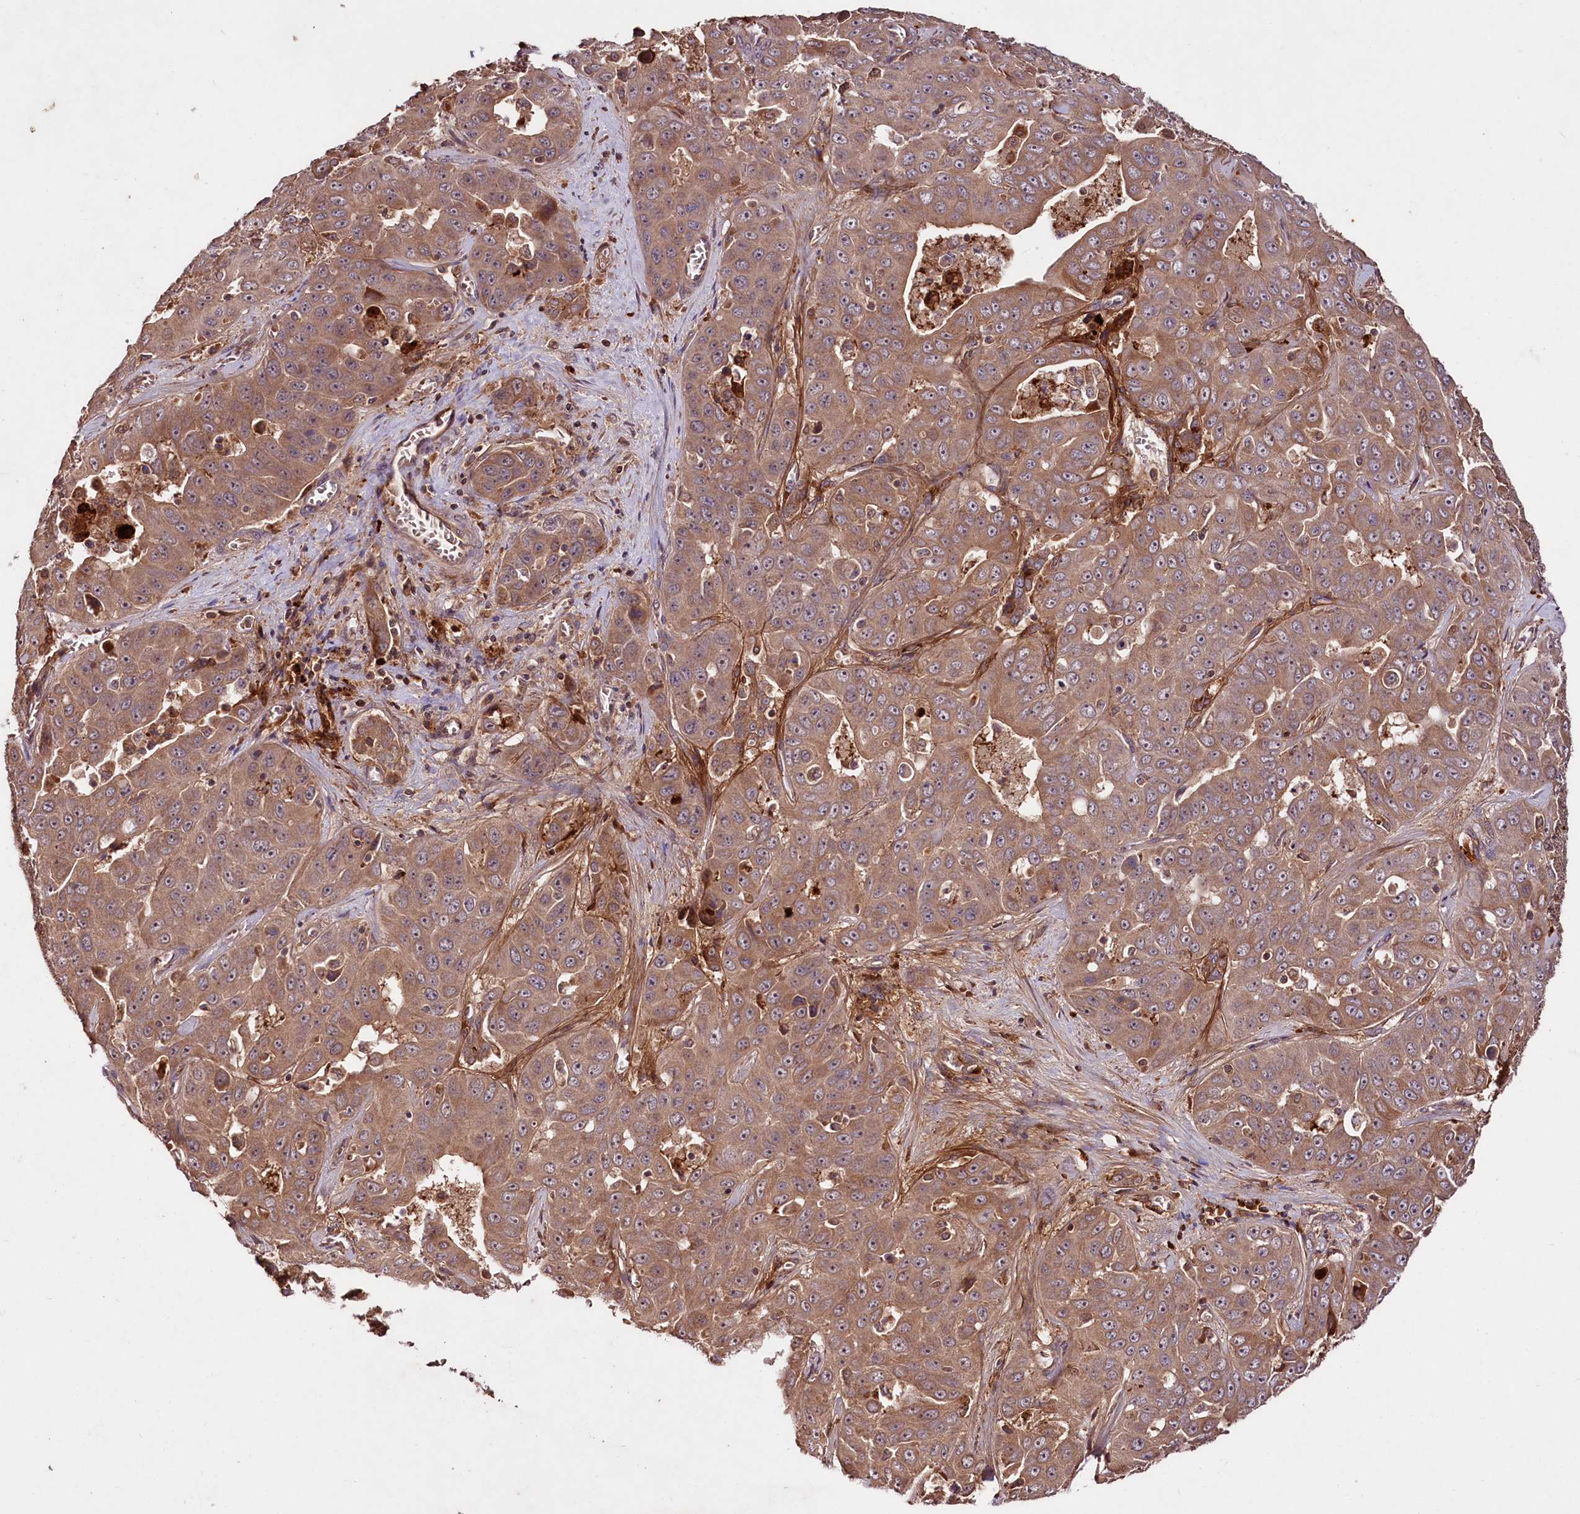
{"staining": {"intensity": "strong", "quantity": ">75%", "location": "cytoplasmic/membranous,nuclear"}, "tissue": "liver cancer", "cell_type": "Tumor cells", "image_type": "cancer", "snomed": [{"axis": "morphology", "description": "Cholangiocarcinoma"}, {"axis": "topography", "description": "Liver"}], "caption": "Strong cytoplasmic/membranous and nuclear expression is identified in approximately >75% of tumor cells in cholangiocarcinoma (liver).", "gene": "TNPO3", "patient": {"sex": "female", "age": 52}}